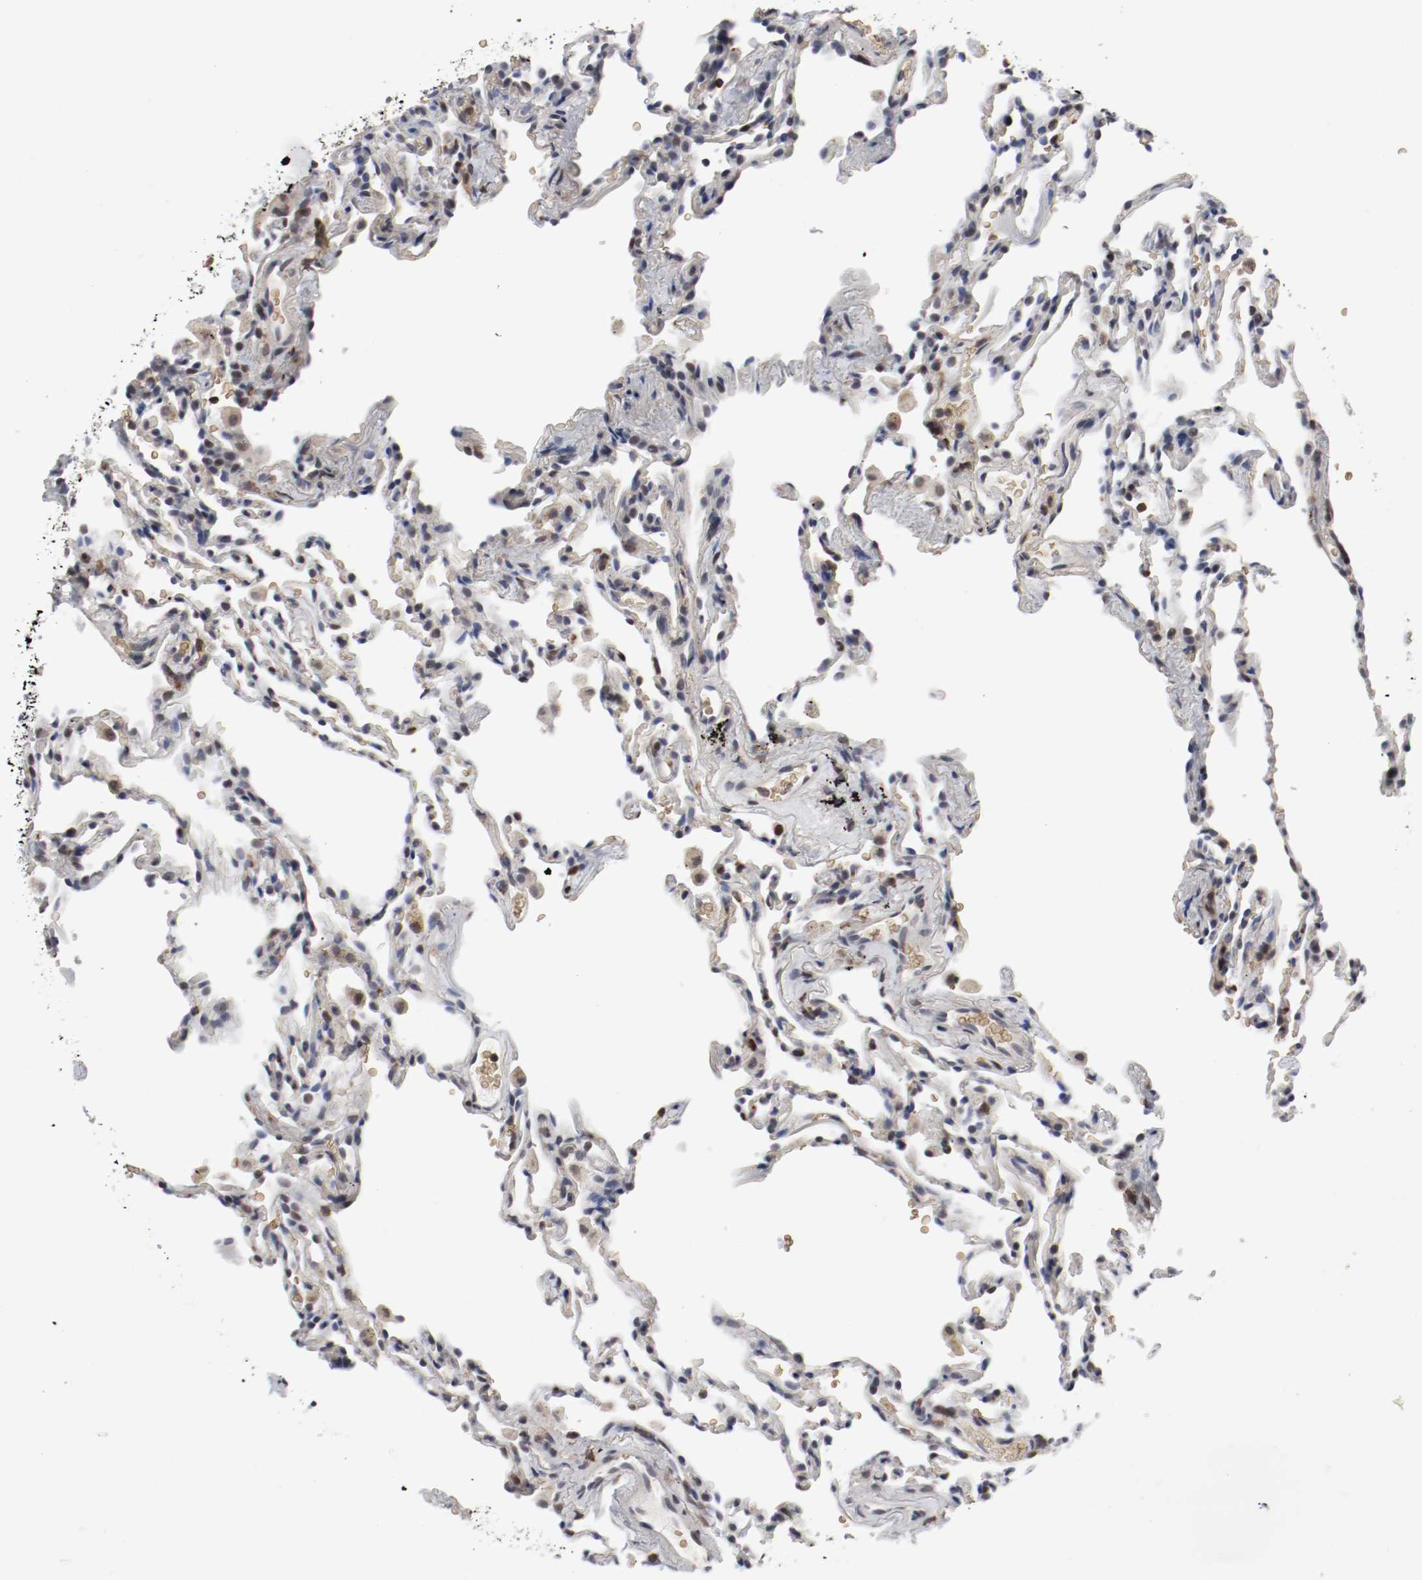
{"staining": {"intensity": "negative", "quantity": "none", "location": "none"}, "tissue": "lung", "cell_type": "Alveolar cells", "image_type": "normal", "snomed": [{"axis": "morphology", "description": "Normal tissue, NOS"}, {"axis": "morphology", "description": "Soft tissue tumor metastatic"}, {"axis": "topography", "description": "Lung"}], "caption": "Alveolar cells show no significant protein positivity in benign lung.", "gene": "JUND", "patient": {"sex": "male", "age": 59}}